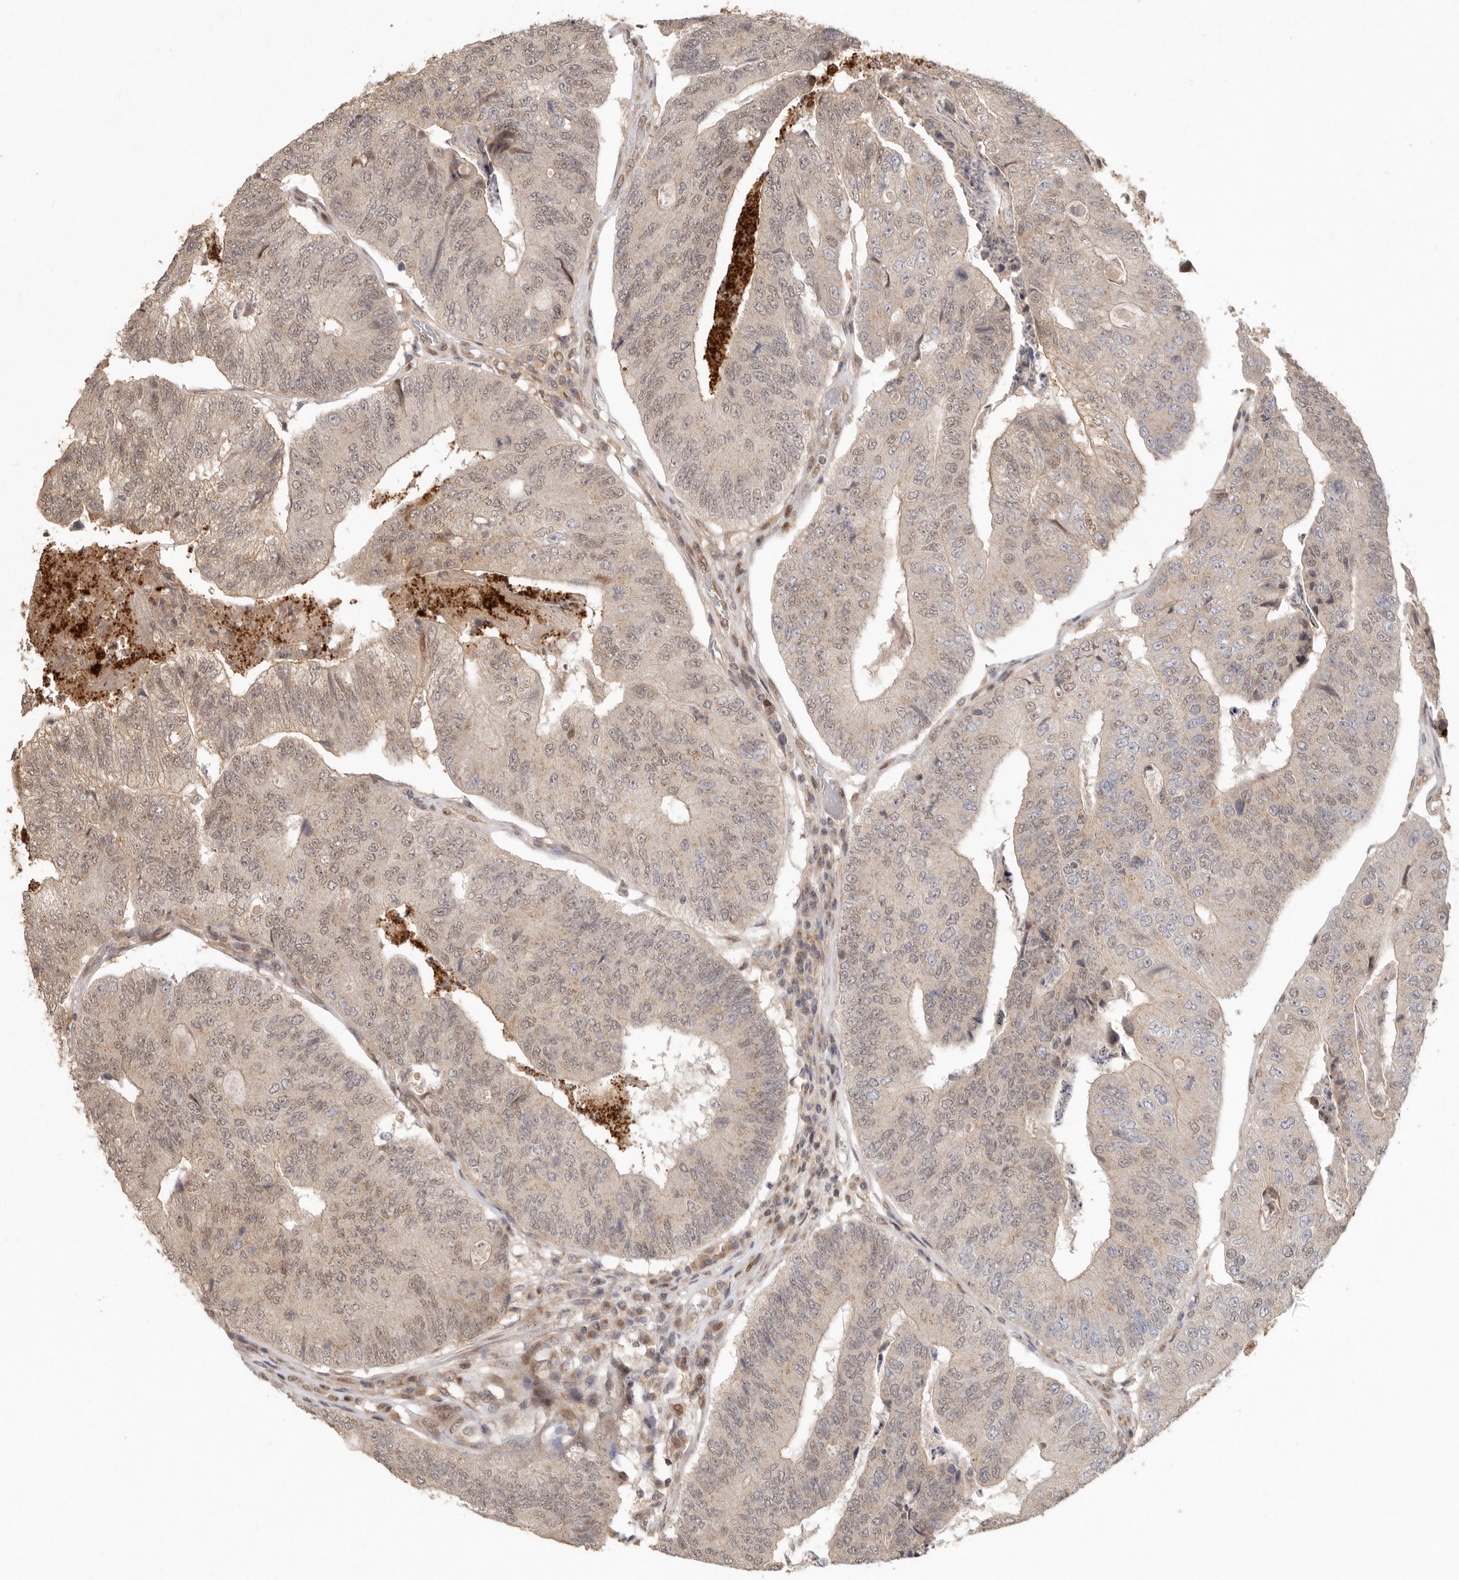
{"staining": {"intensity": "weak", "quantity": ">75%", "location": "cytoplasmic/membranous,nuclear"}, "tissue": "colorectal cancer", "cell_type": "Tumor cells", "image_type": "cancer", "snomed": [{"axis": "morphology", "description": "Adenocarcinoma, NOS"}, {"axis": "topography", "description": "Colon"}], "caption": "A histopathology image showing weak cytoplasmic/membranous and nuclear staining in approximately >75% of tumor cells in colorectal cancer, as visualized by brown immunohistochemical staining.", "gene": "LRRC75A", "patient": {"sex": "female", "age": 67}}